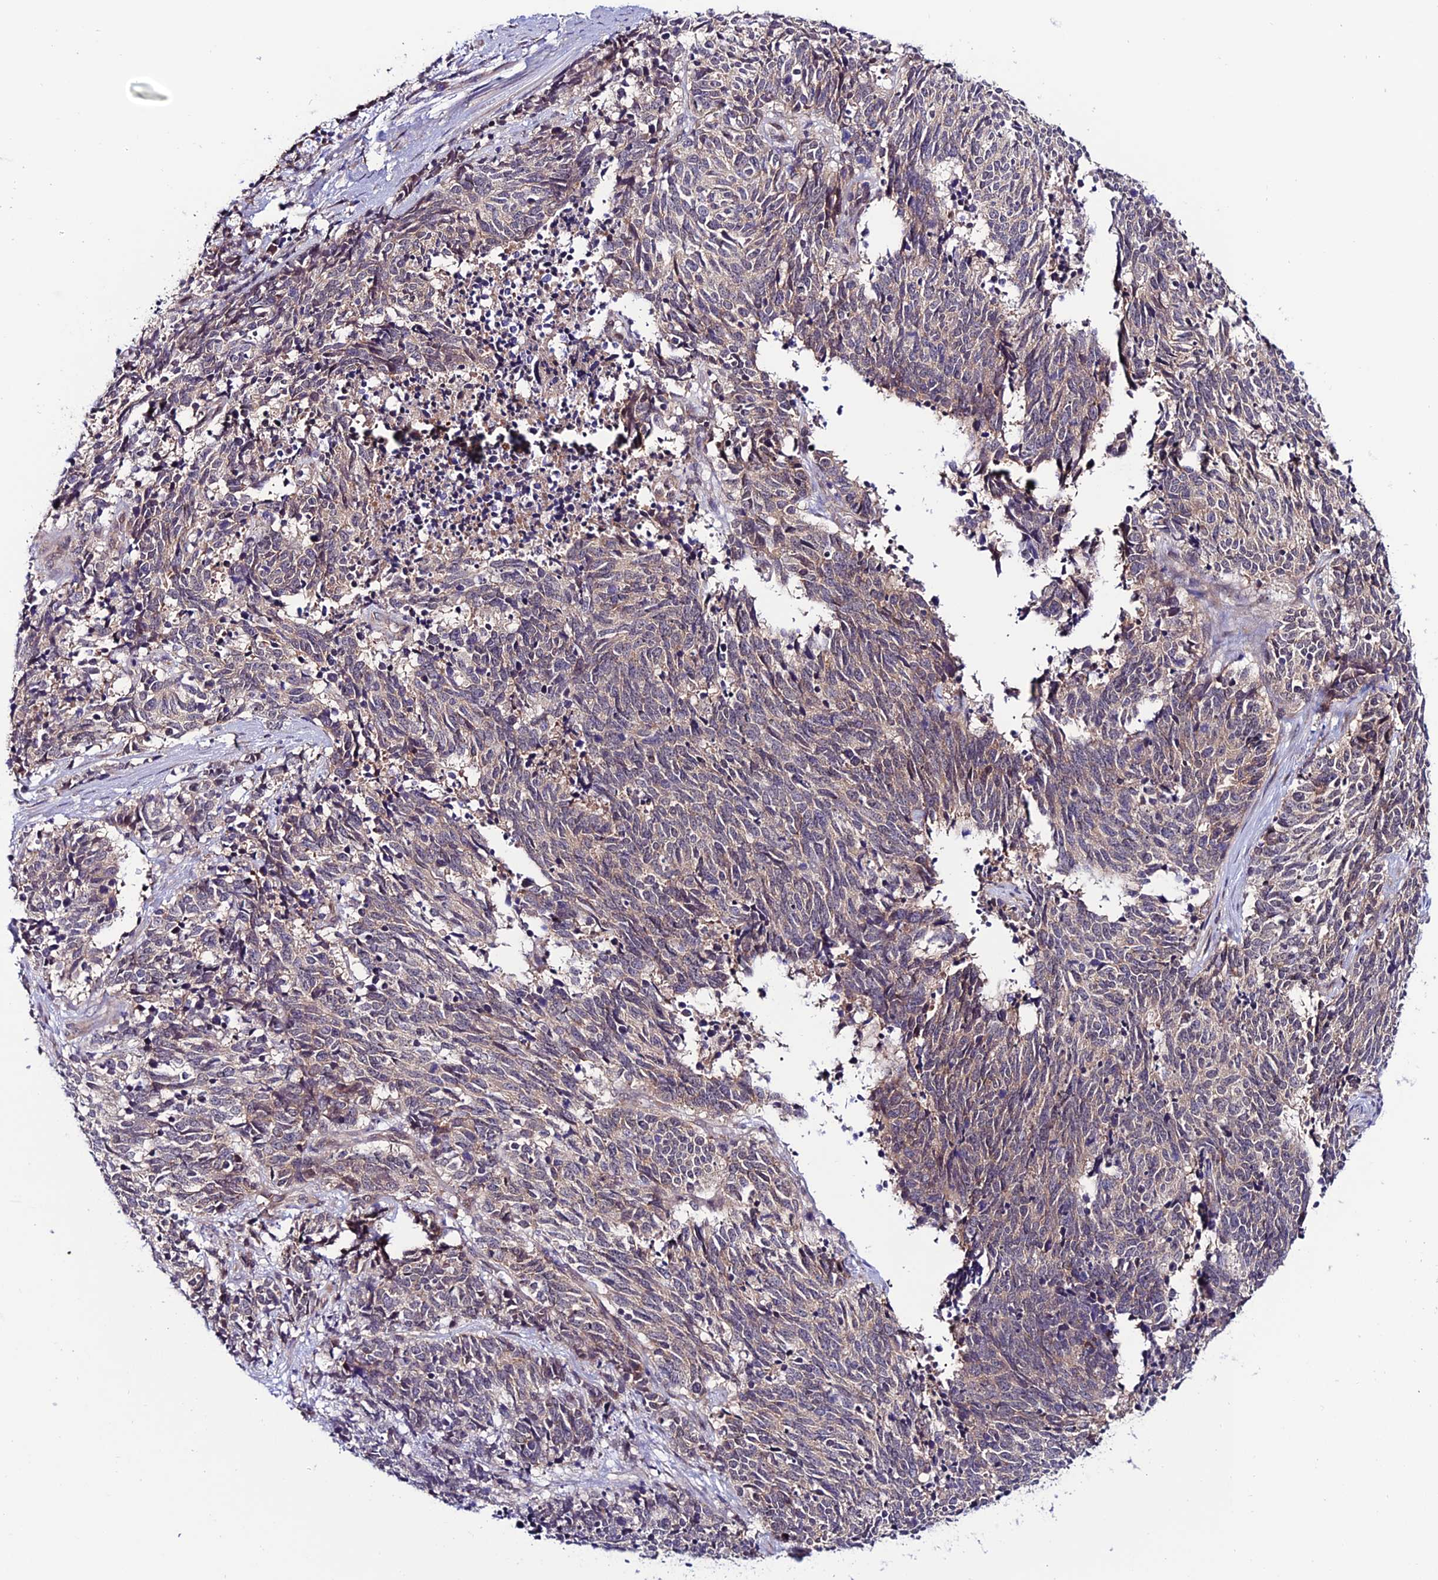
{"staining": {"intensity": "weak", "quantity": "25%-75%", "location": "cytoplasmic/membranous"}, "tissue": "cervical cancer", "cell_type": "Tumor cells", "image_type": "cancer", "snomed": [{"axis": "morphology", "description": "Squamous cell carcinoma, NOS"}, {"axis": "topography", "description": "Cervix"}], "caption": "Protein analysis of cervical cancer (squamous cell carcinoma) tissue exhibits weak cytoplasmic/membranous staining in about 25%-75% of tumor cells.", "gene": "FZD8", "patient": {"sex": "female", "age": 29}}